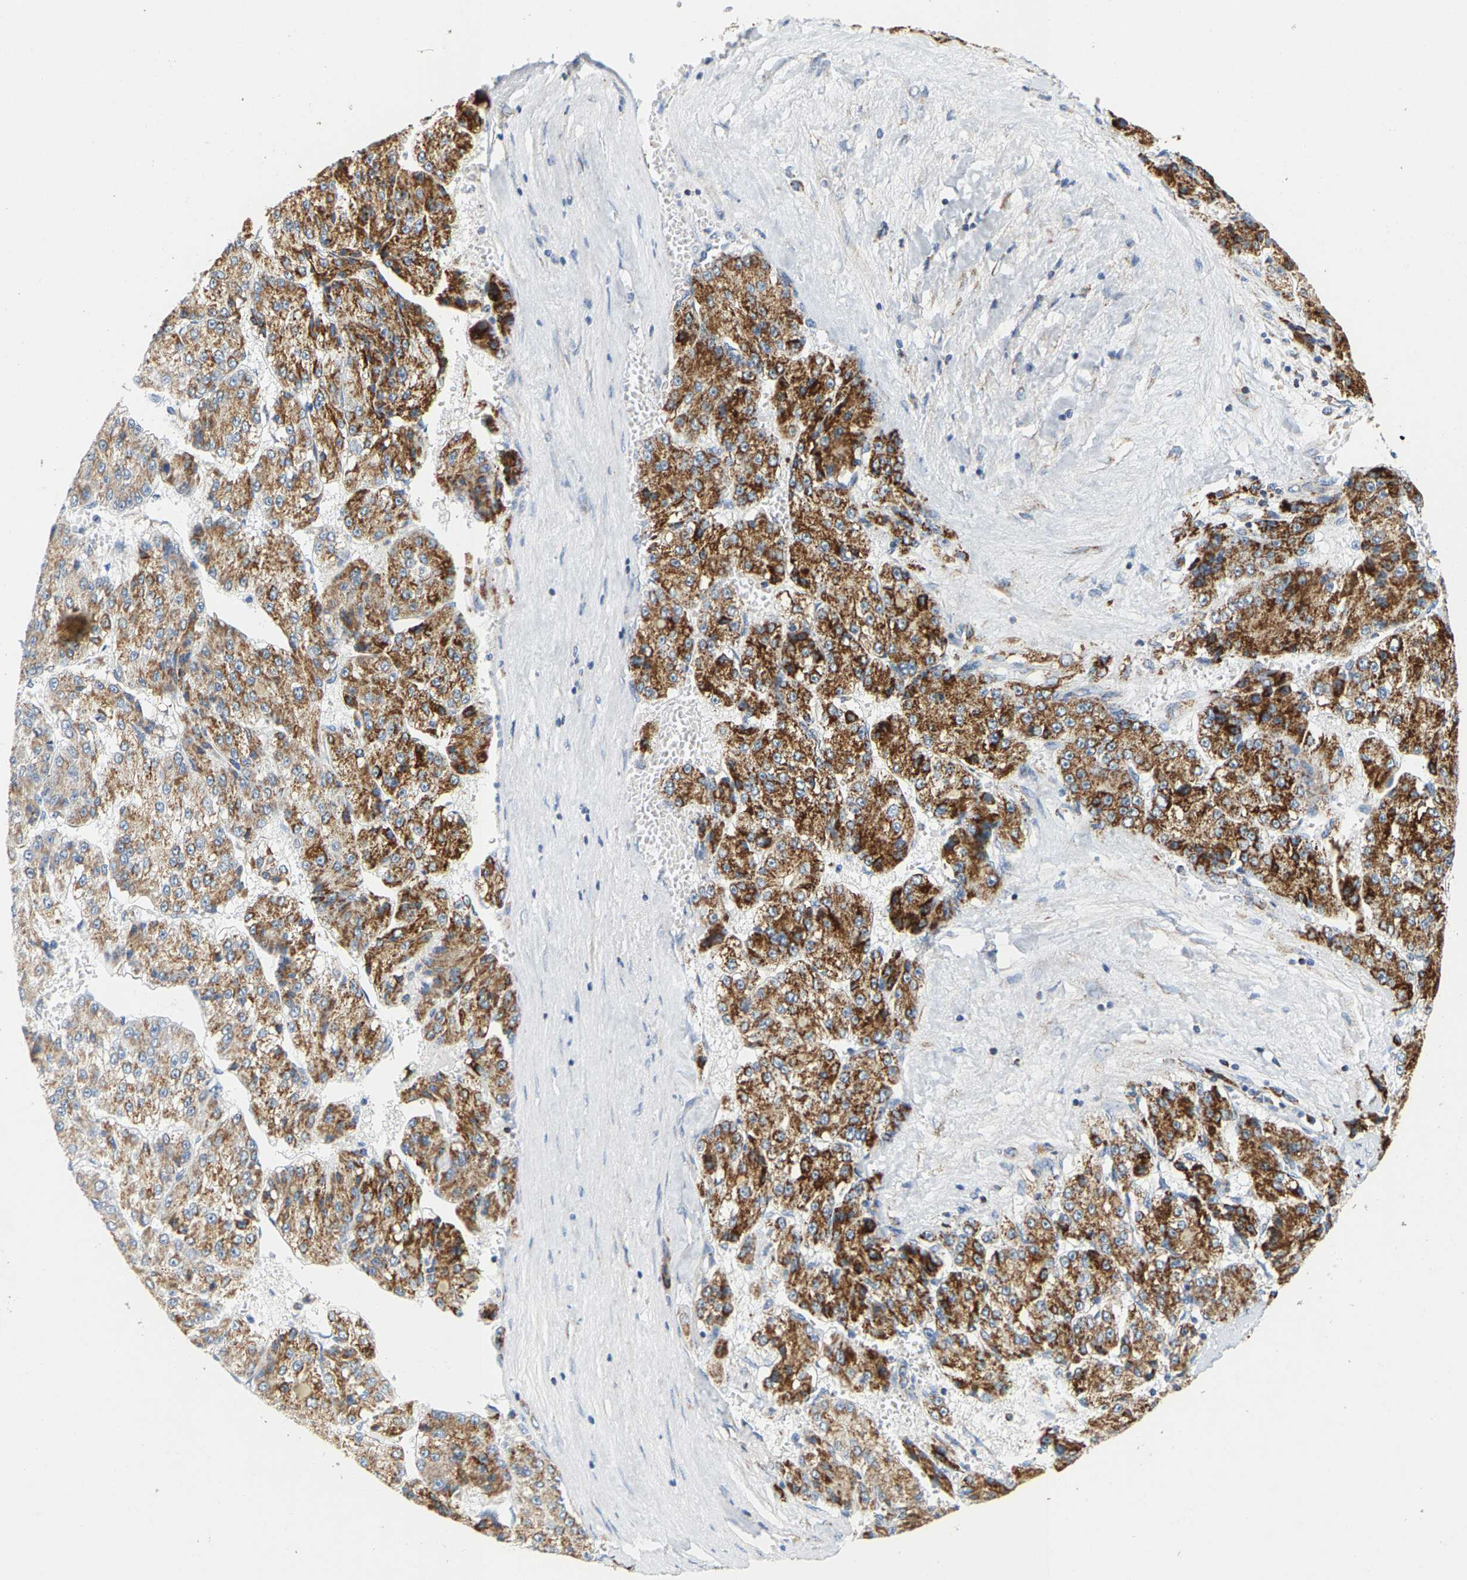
{"staining": {"intensity": "moderate", "quantity": "25%-75%", "location": "cytoplasmic/membranous"}, "tissue": "liver cancer", "cell_type": "Tumor cells", "image_type": "cancer", "snomed": [{"axis": "morphology", "description": "Carcinoma, Hepatocellular, NOS"}, {"axis": "topography", "description": "Liver"}], "caption": "Immunohistochemical staining of human hepatocellular carcinoma (liver) displays medium levels of moderate cytoplasmic/membranous positivity in approximately 25%-75% of tumor cells.", "gene": "SHMT2", "patient": {"sex": "female", "age": 73}}